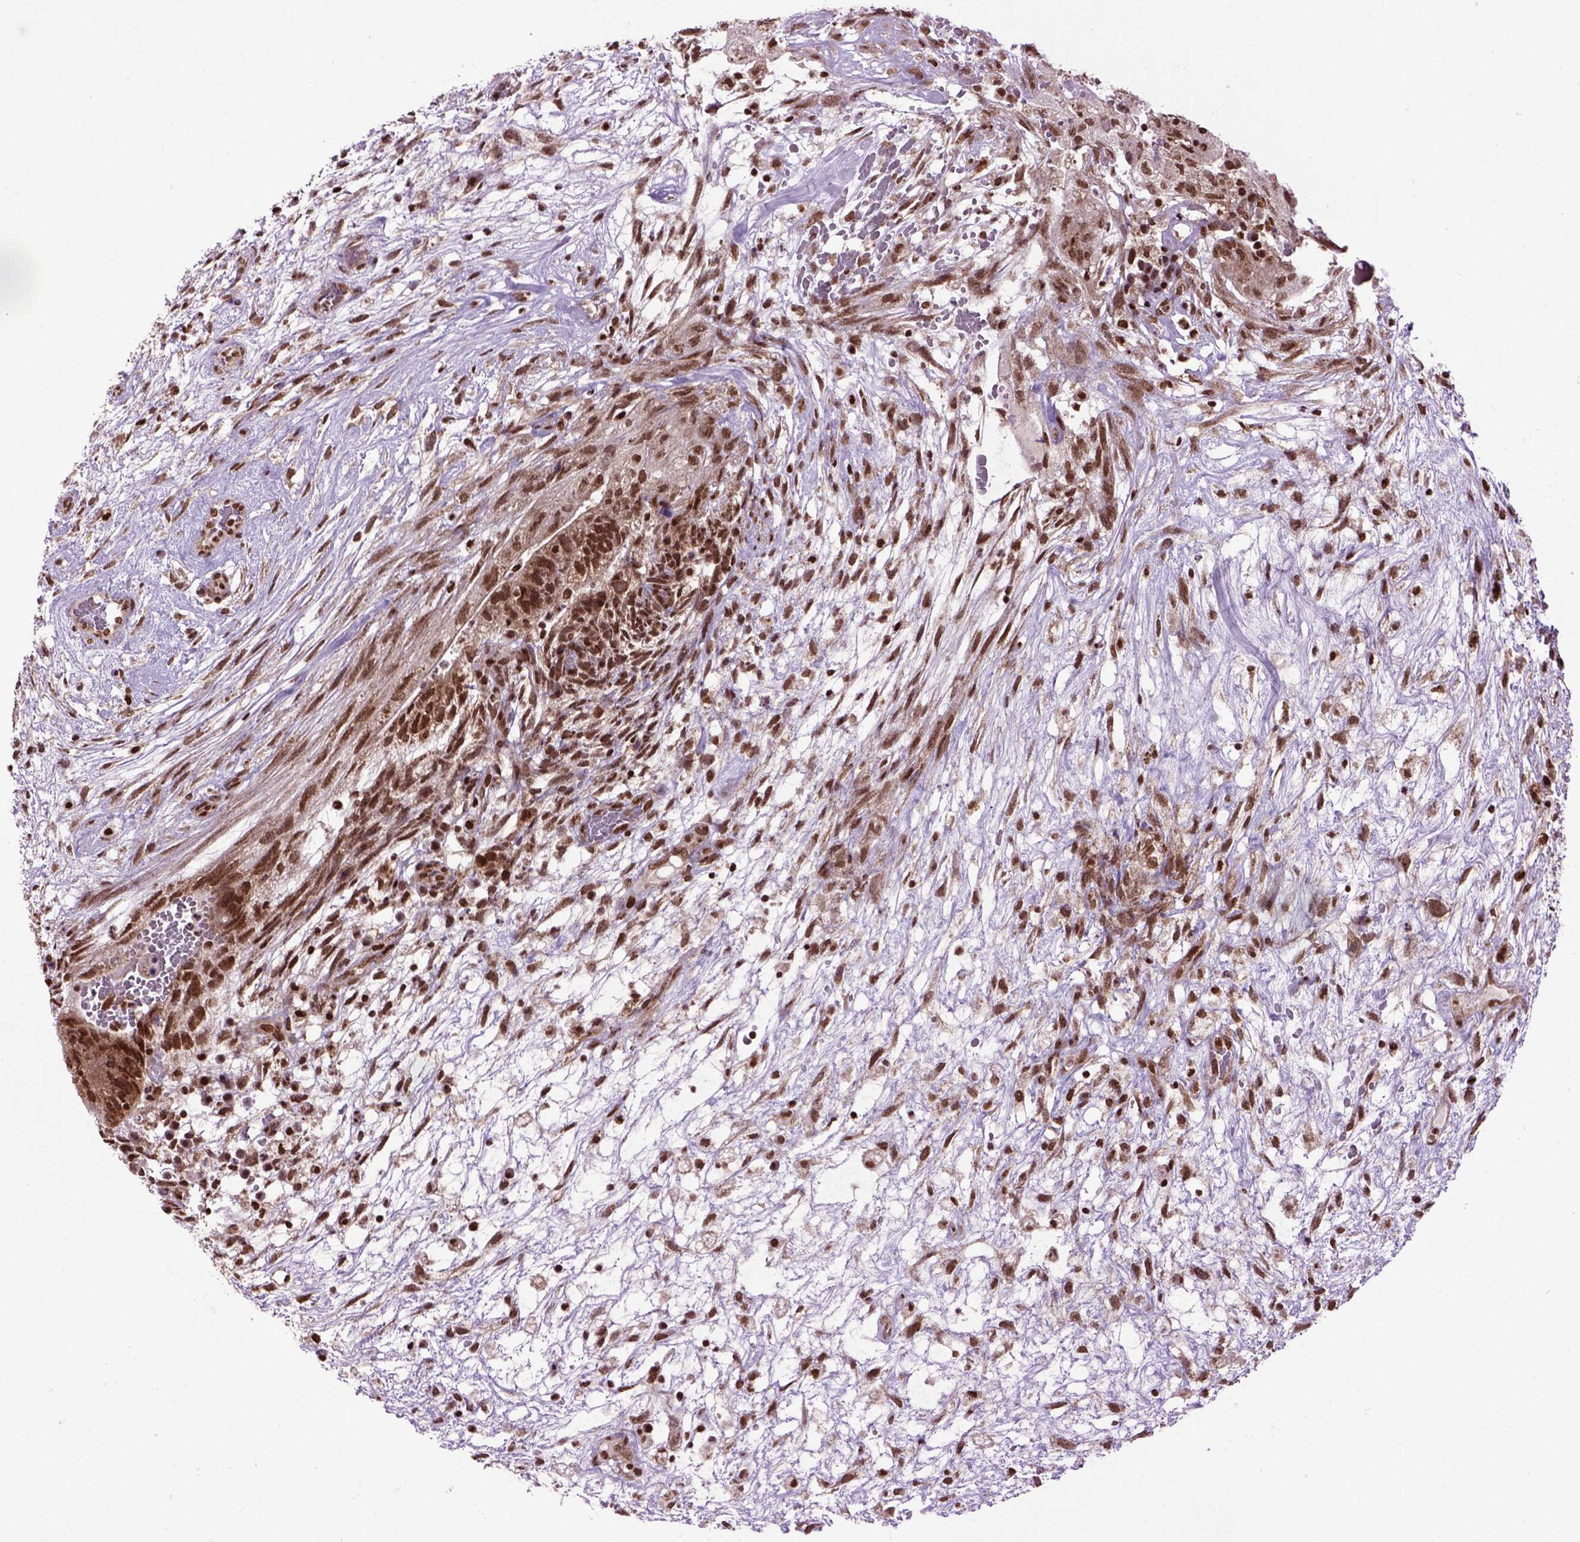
{"staining": {"intensity": "strong", "quantity": ">75%", "location": "cytoplasmic/membranous,nuclear"}, "tissue": "testis cancer", "cell_type": "Tumor cells", "image_type": "cancer", "snomed": [{"axis": "morphology", "description": "Normal tissue, NOS"}, {"axis": "morphology", "description": "Carcinoma, Embryonal, NOS"}, {"axis": "topography", "description": "Testis"}], "caption": "IHC image of testis cancer stained for a protein (brown), which demonstrates high levels of strong cytoplasmic/membranous and nuclear positivity in approximately >75% of tumor cells.", "gene": "CELF1", "patient": {"sex": "male", "age": 32}}